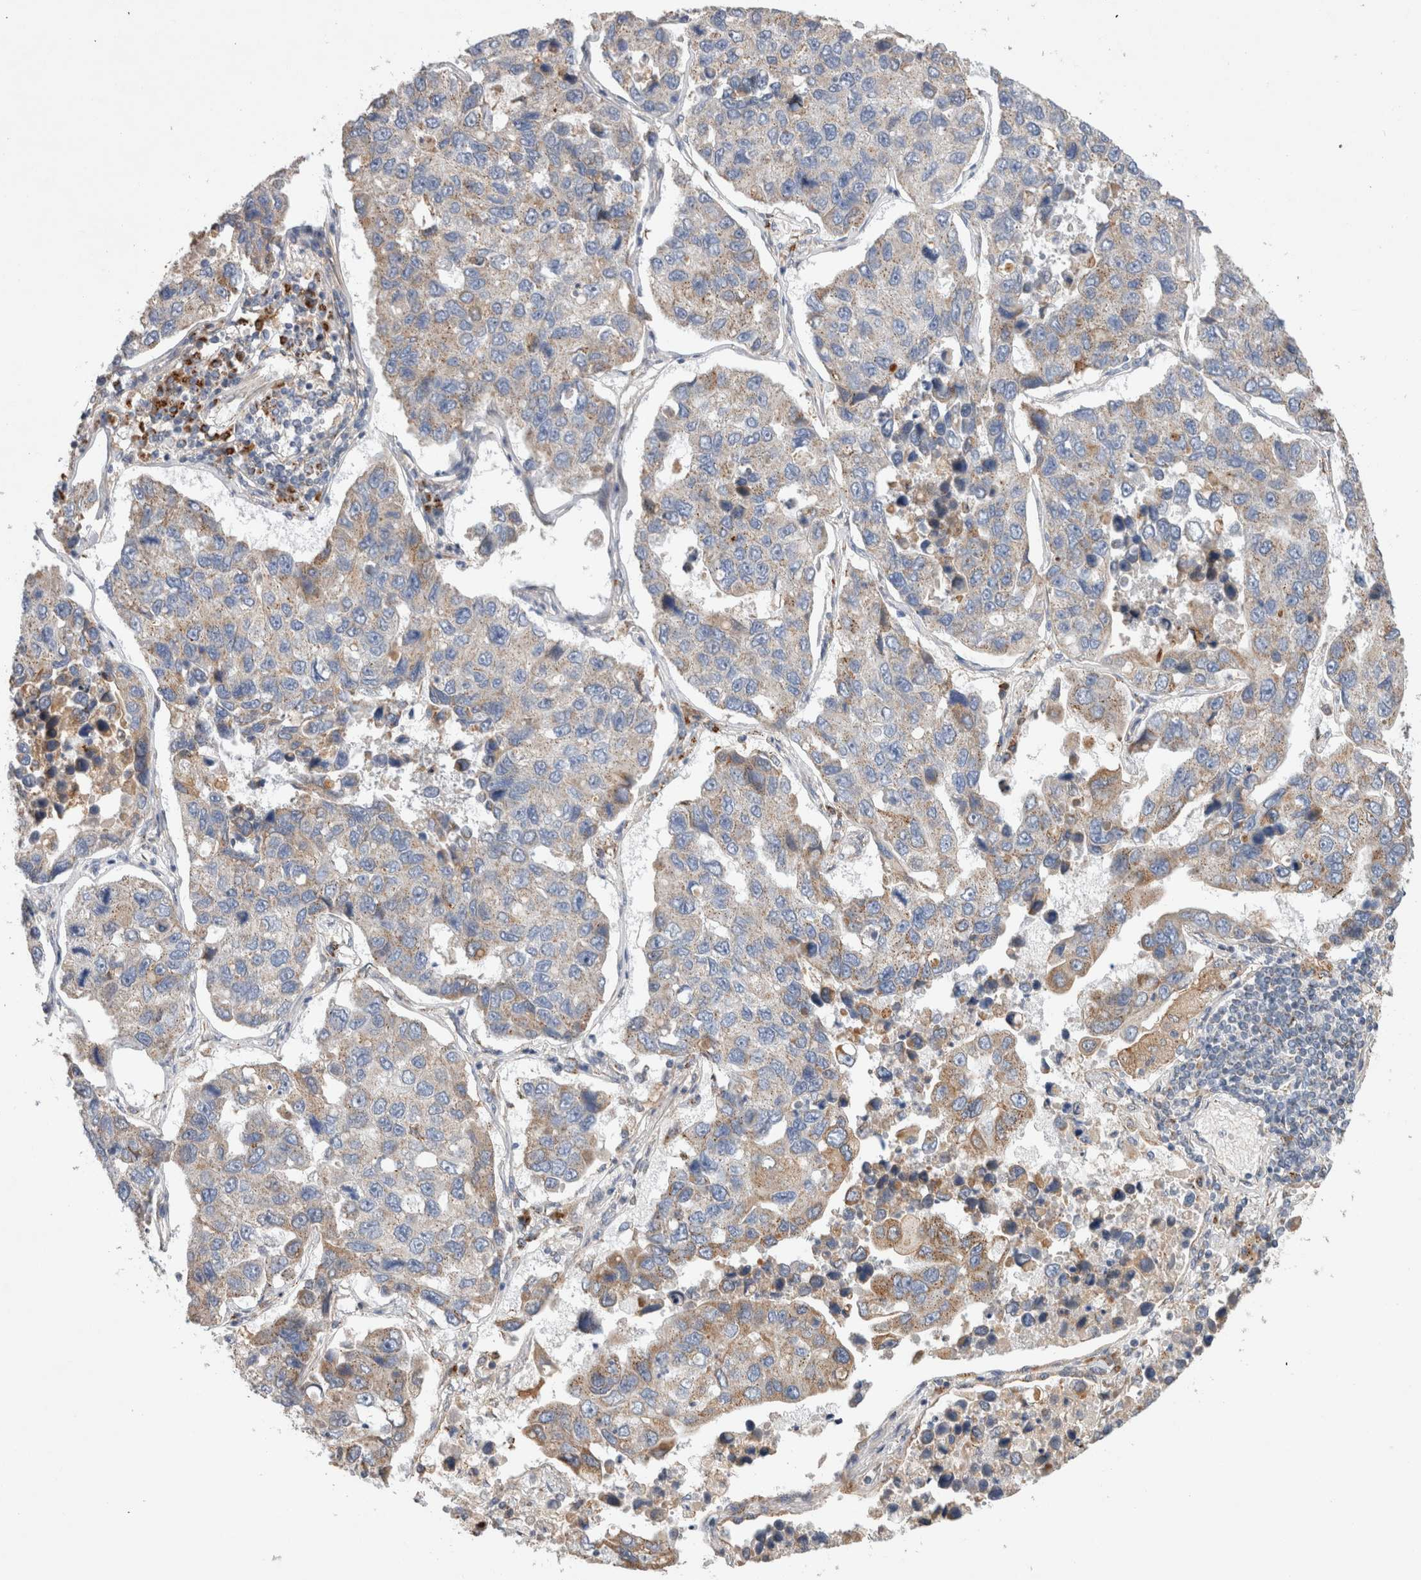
{"staining": {"intensity": "weak", "quantity": "25%-75%", "location": "cytoplasmic/membranous"}, "tissue": "lung cancer", "cell_type": "Tumor cells", "image_type": "cancer", "snomed": [{"axis": "morphology", "description": "Adenocarcinoma, NOS"}, {"axis": "topography", "description": "Lung"}], "caption": "IHC staining of adenocarcinoma (lung), which demonstrates low levels of weak cytoplasmic/membranous positivity in approximately 25%-75% of tumor cells indicating weak cytoplasmic/membranous protein positivity. The staining was performed using DAB (3,3'-diaminobenzidine) (brown) for protein detection and nuclei were counterstained in hematoxylin (blue).", "gene": "IARS2", "patient": {"sex": "male", "age": 64}}